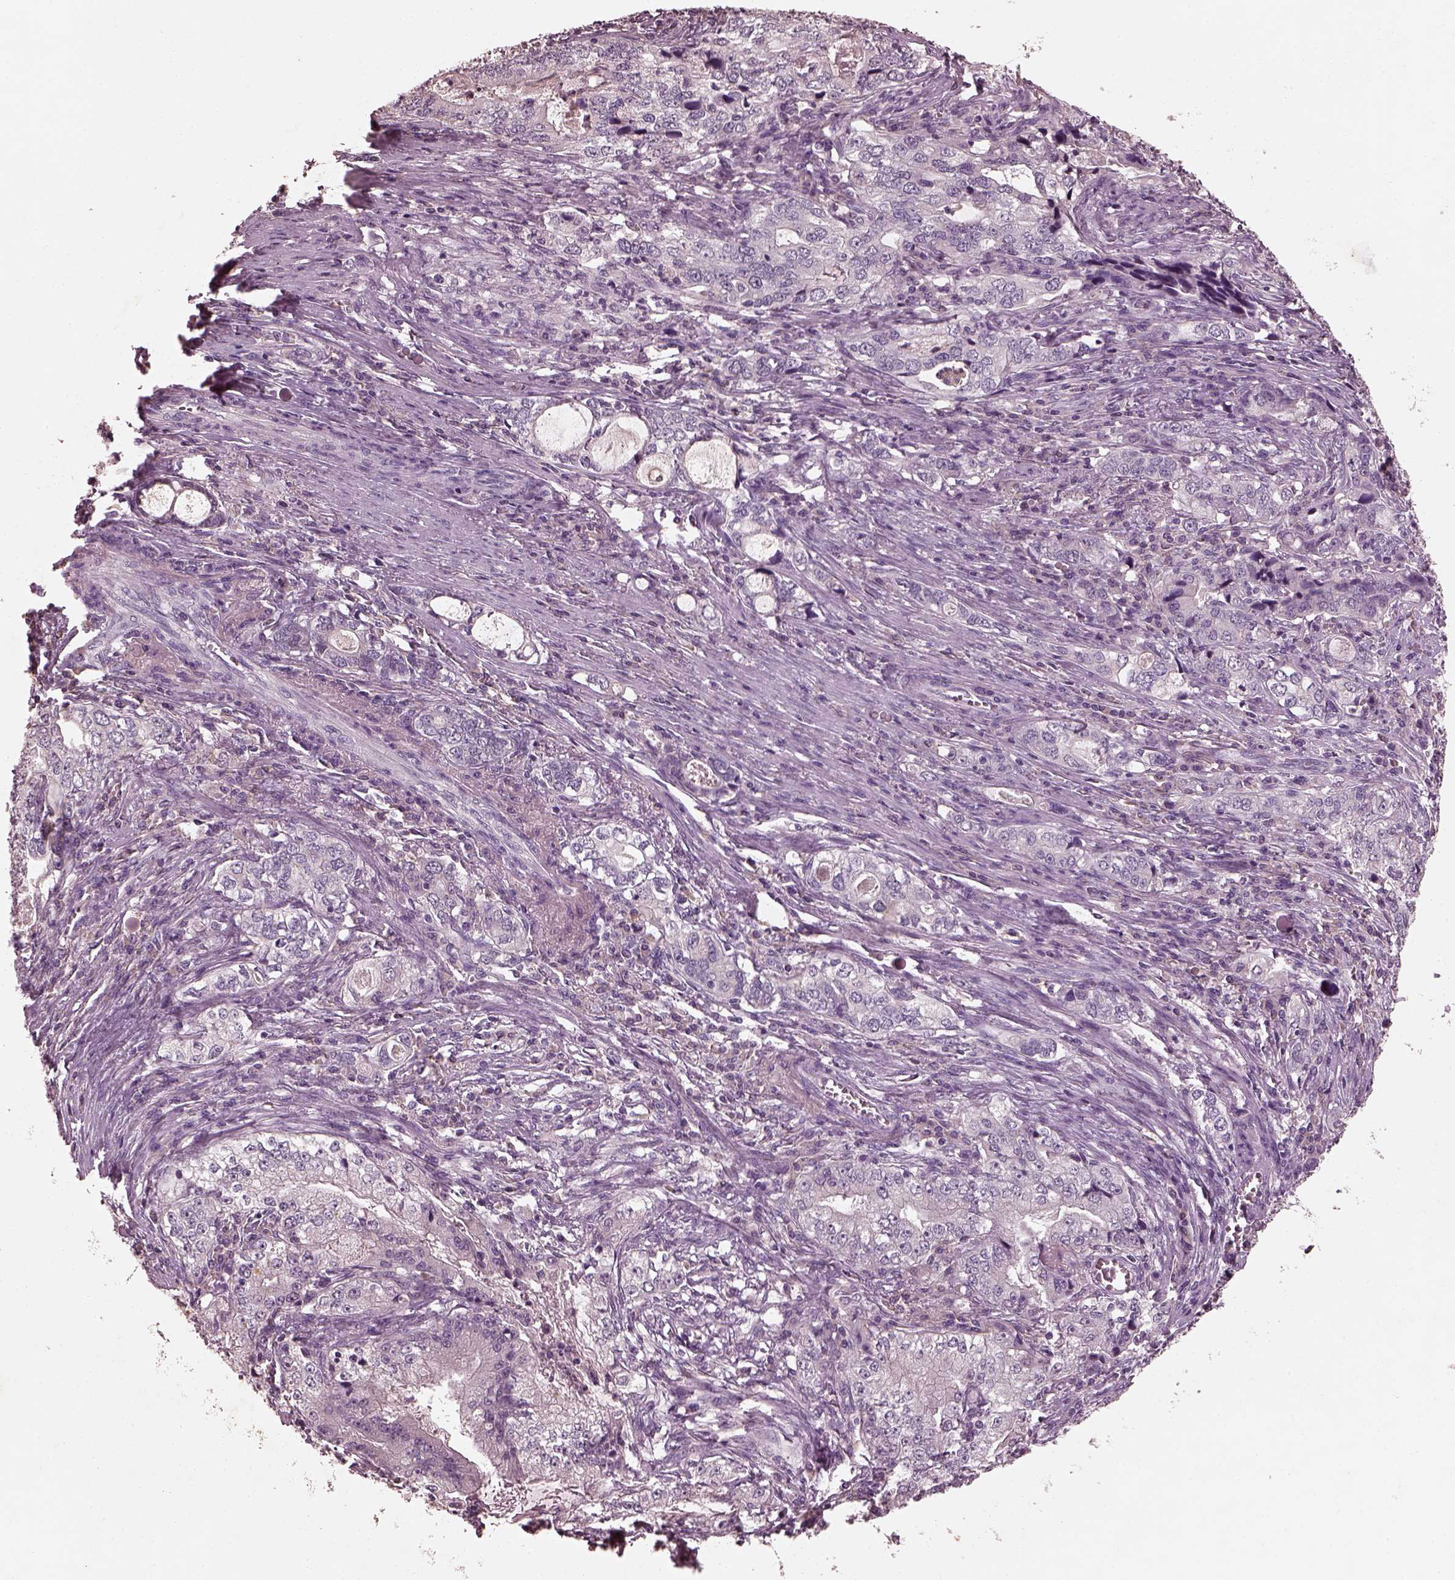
{"staining": {"intensity": "negative", "quantity": "none", "location": "none"}, "tissue": "stomach cancer", "cell_type": "Tumor cells", "image_type": "cancer", "snomed": [{"axis": "morphology", "description": "Adenocarcinoma, NOS"}, {"axis": "topography", "description": "Stomach, lower"}], "caption": "High magnification brightfield microscopy of stomach cancer (adenocarcinoma) stained with DAB (3,3'-diaminobenzidine) (brown) and counterstained with hematoxylin (blue): tumor cells show no significant staining. (Brightfield microscopy of DAB IHC at high magnification).", "gene": "FRRS1L", "patient": {"sex": "female", "age": 72}}